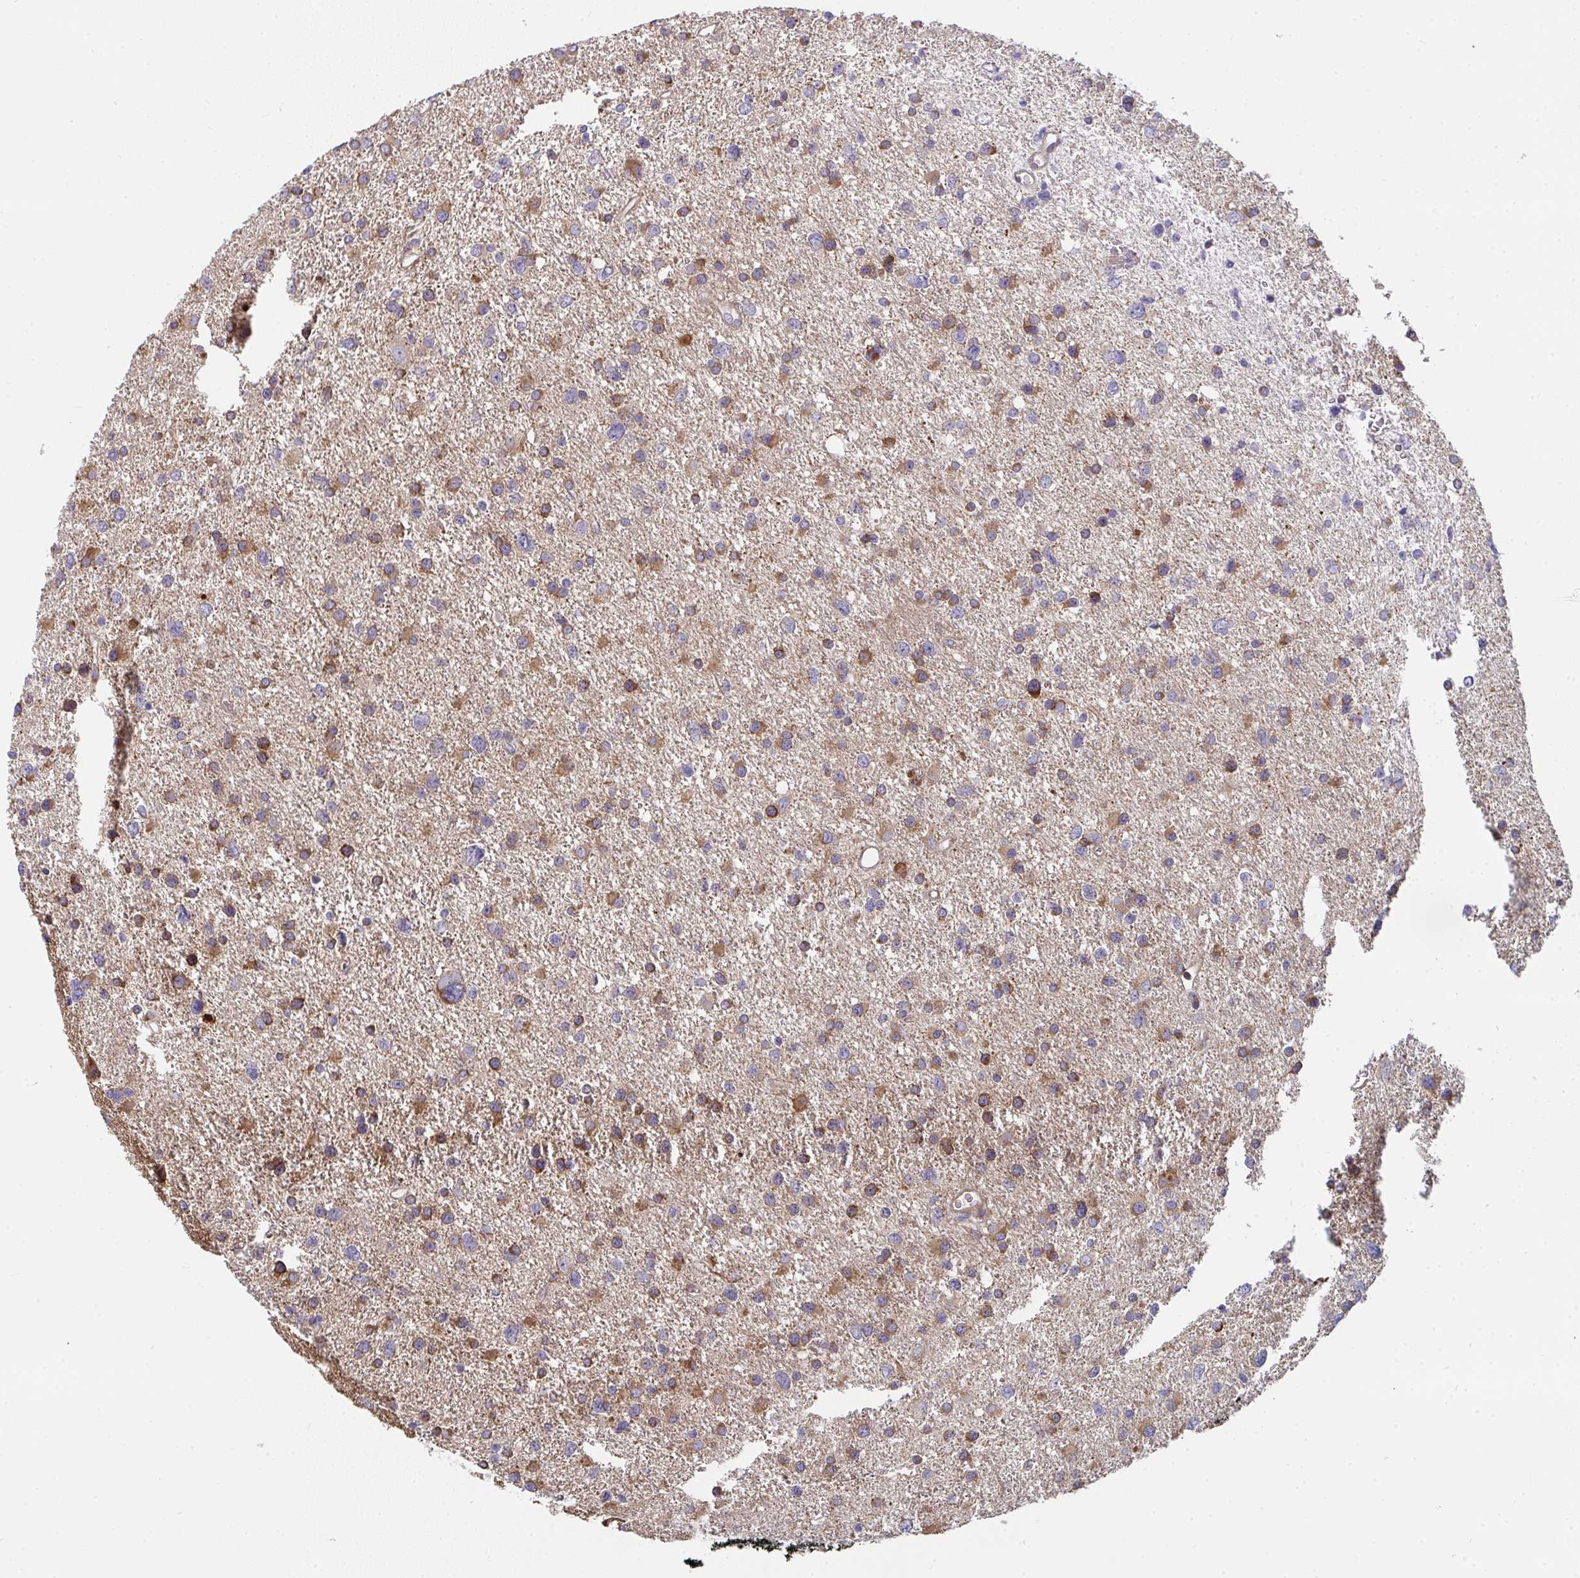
{"staining": {"intensity": "moderate", "quantity": "25%-75%", "location": "cytoplasmic/membranous"}, "tissue": "glioma", "cell_type": "Tumor cells", "image_type": "cancer", "snomed": [{"axis": "morphology", "description": "Glioma, malignant, Low grade"}, {"axis": "topography", "description": "Brain"}], "caption": "A brown stain highlights moderate cytoplasmic/membranous positivity of a protein in human glioma tumor cells.", "gene": "CSF3R", "patient": {"sex": "female", "age": 55}}